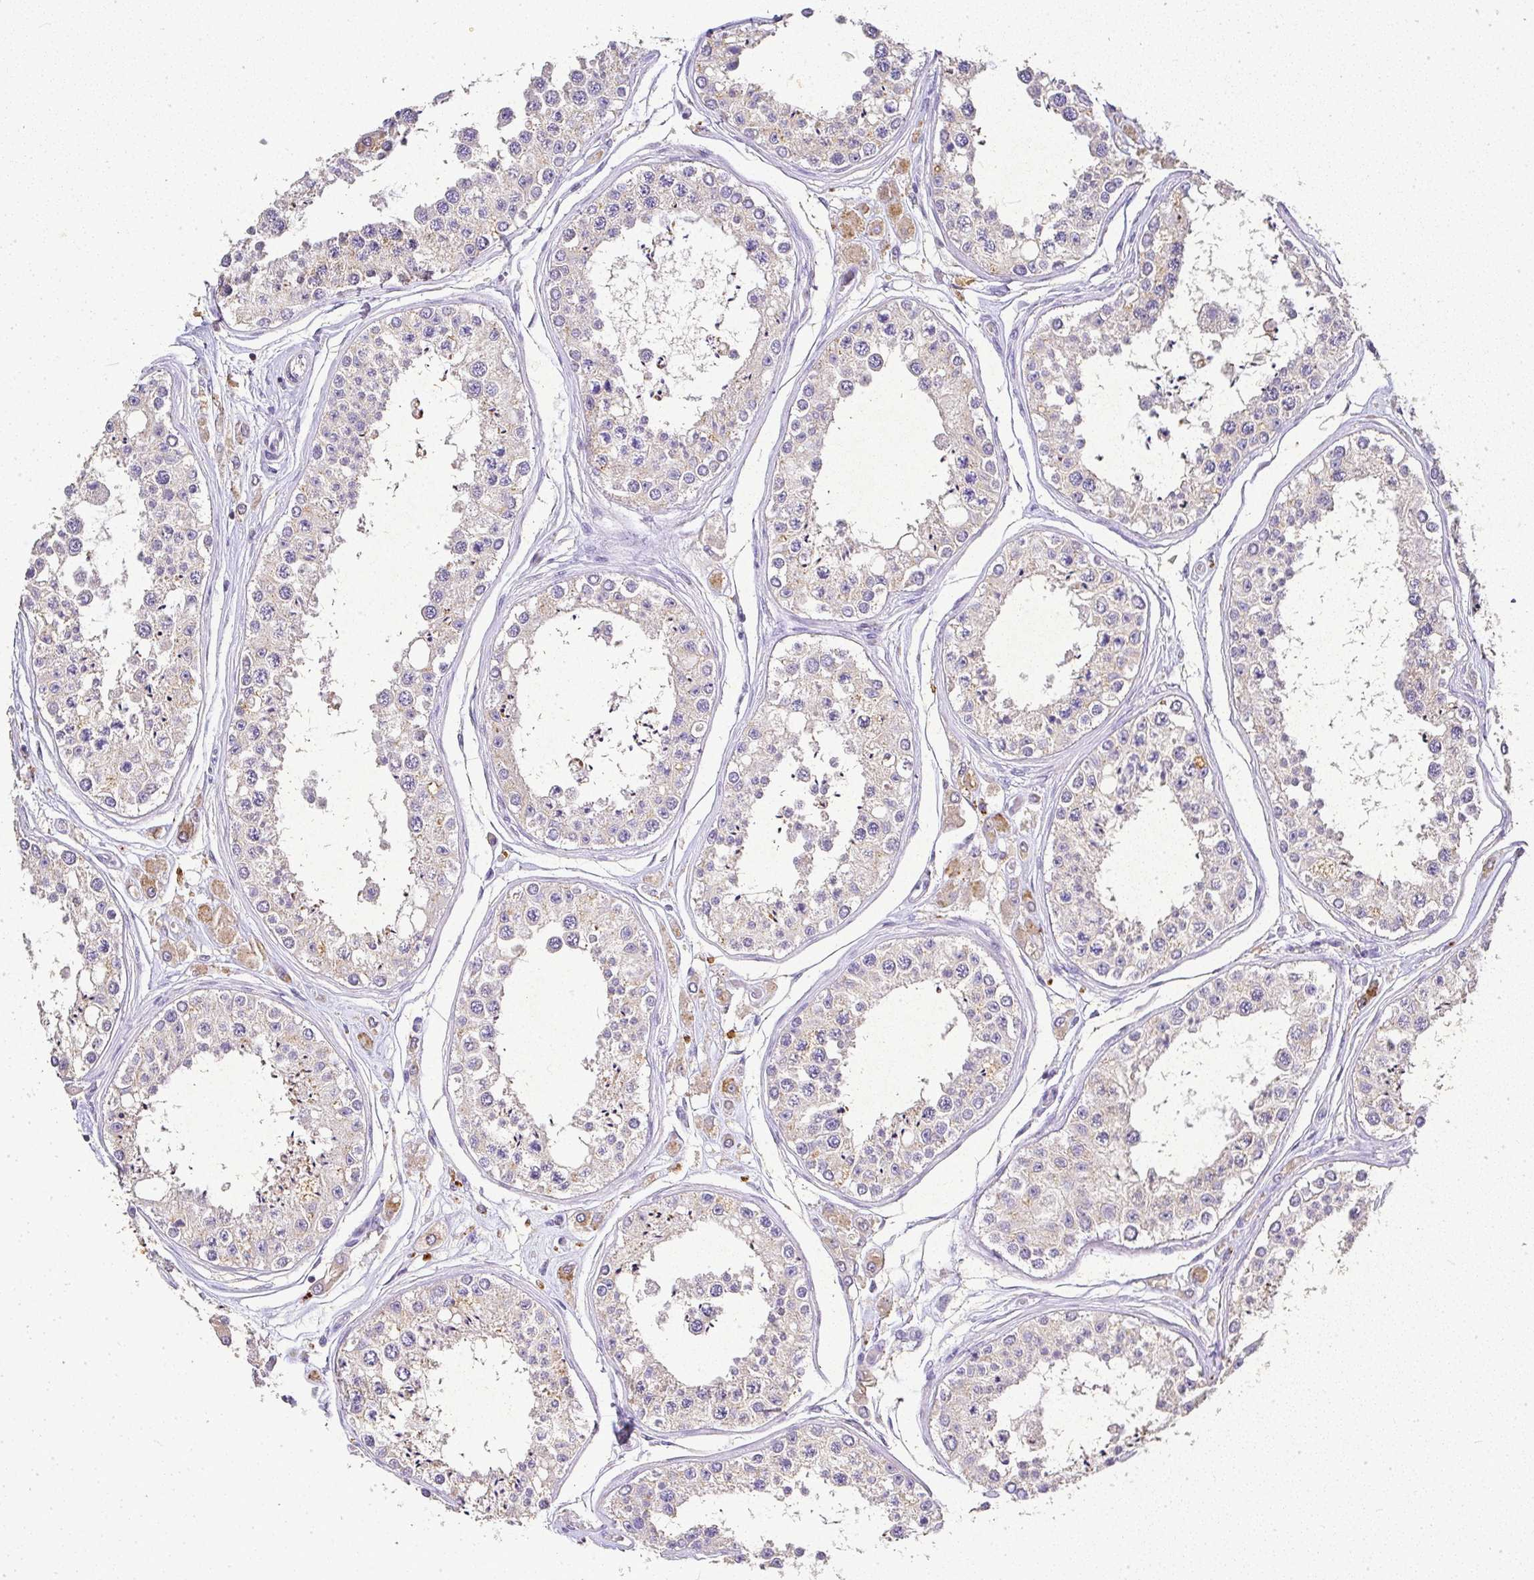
{"staining": {"intensity": "negative", "quantity": "none", "location": "none"}, "tissue": "testis", "cell_type": "Cells in seminiferous ducts", "image_type": "normal", "snomed": [{"axis": "morphology", "description": "Normal tissue, NOS"}, {"axis": "topography", "description": "Testis"}], "caption": "DAB (3,3'-diaminobenzidine) immunohistochemical staining of normal human testis shows no significant expression in cells in seminiferous ducts.", "gene": "RPS2", "patient": {"sex": "male", "age": 25}}